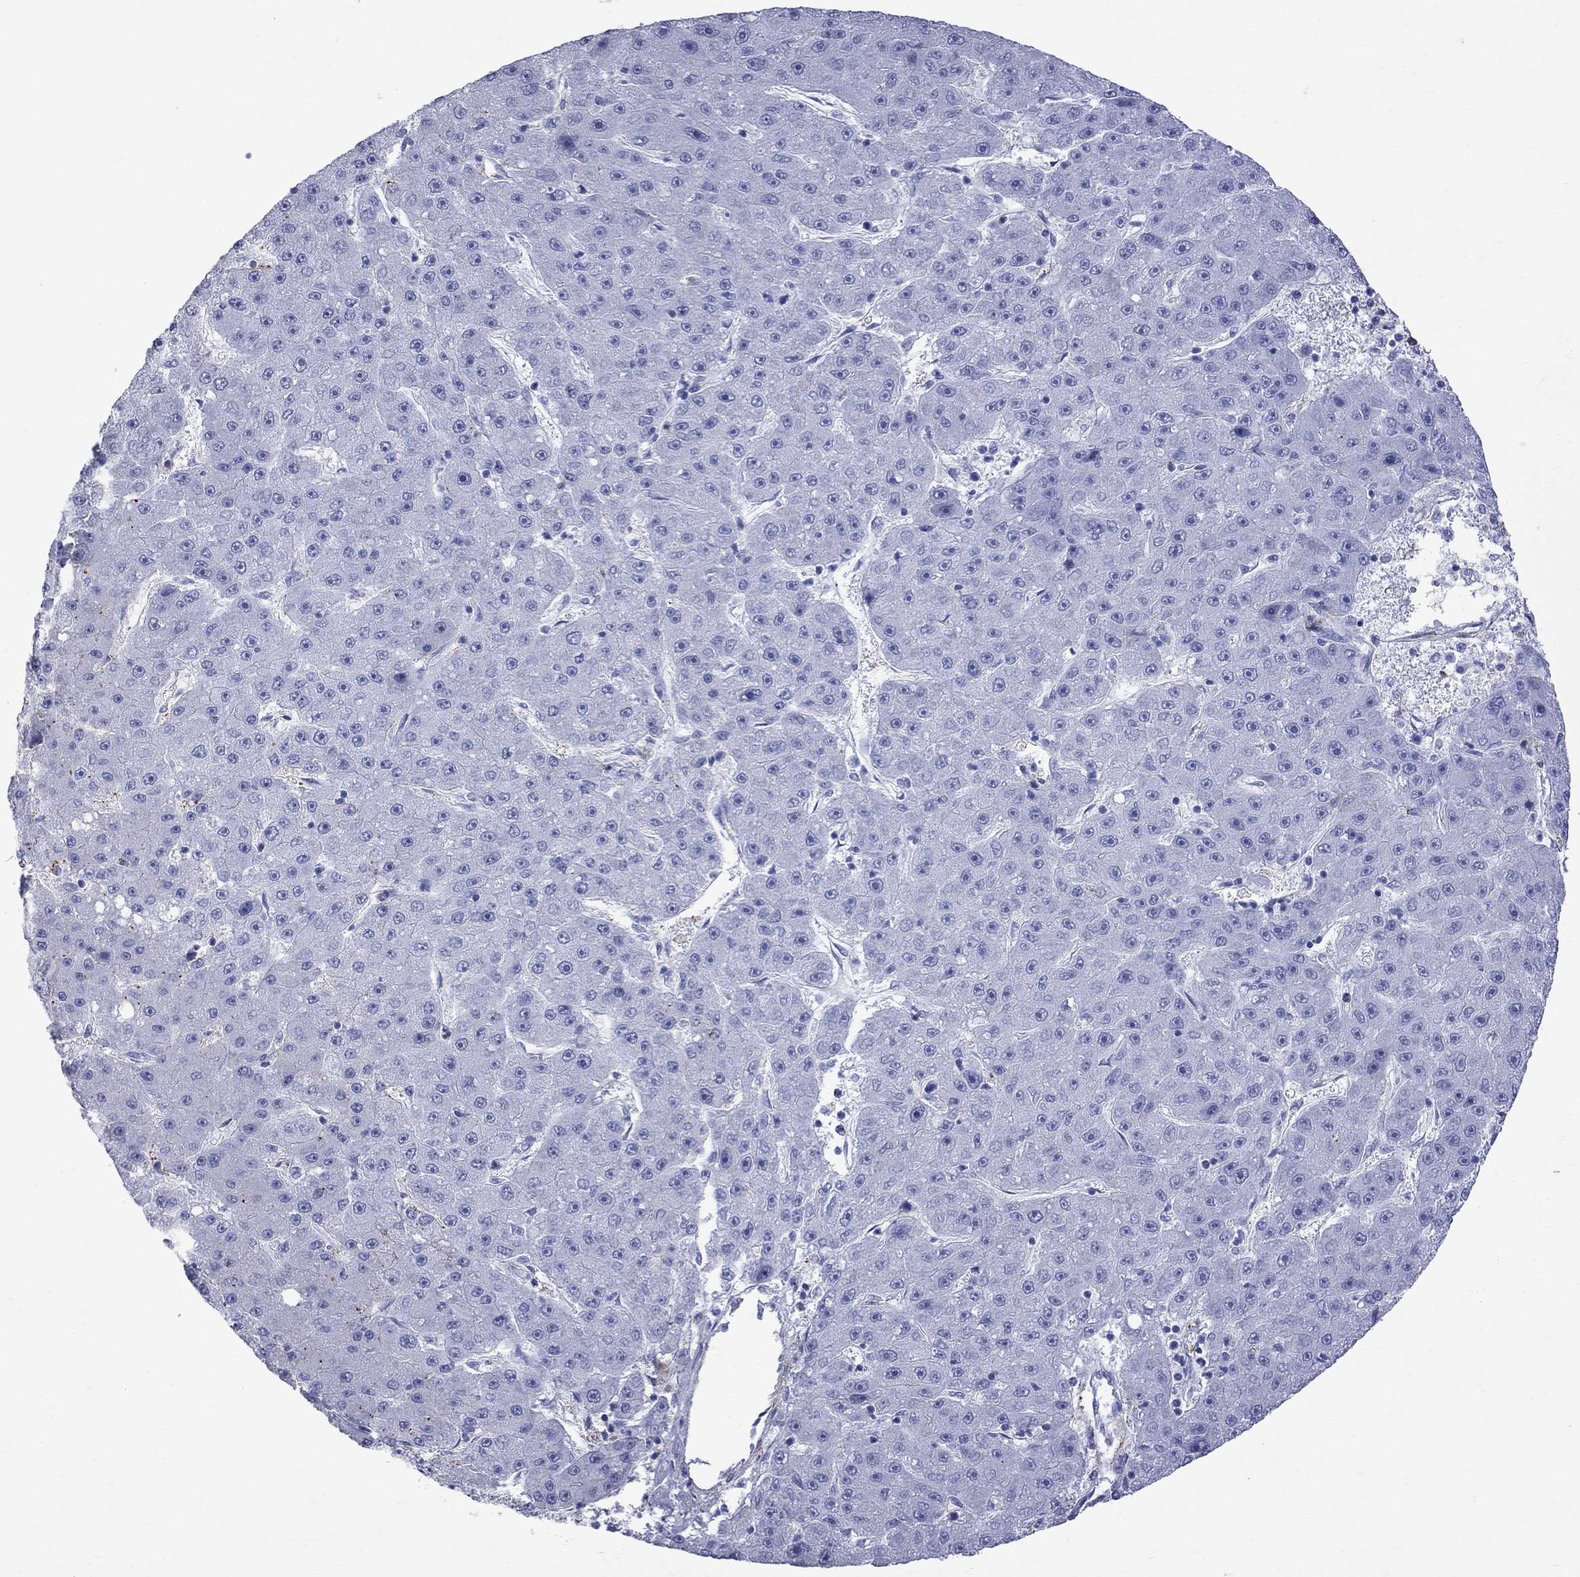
{"staining": {"intensity": "negative", "quantity": "none", "location": "none"}, "tissue": "liver cancer", "cell_type": "Tumor cells", "image_type": "cancer", "snomed": [{"axis": "morphology", "description": "Carcinoma, Hepatocellular, NOS"}, {"axis": "topography", "description": "Liver"}], "caption": "Liver hepatocellular carcinoma was stained to show a protein in brown. There is no significant positivity in tumor cells. (DAB (3,3'-diaminobenzidine) immunohistochemistry with hematoxylin counter stain).", "gene": "S100A3", "patient": {"sex": "male", "age": 67}}